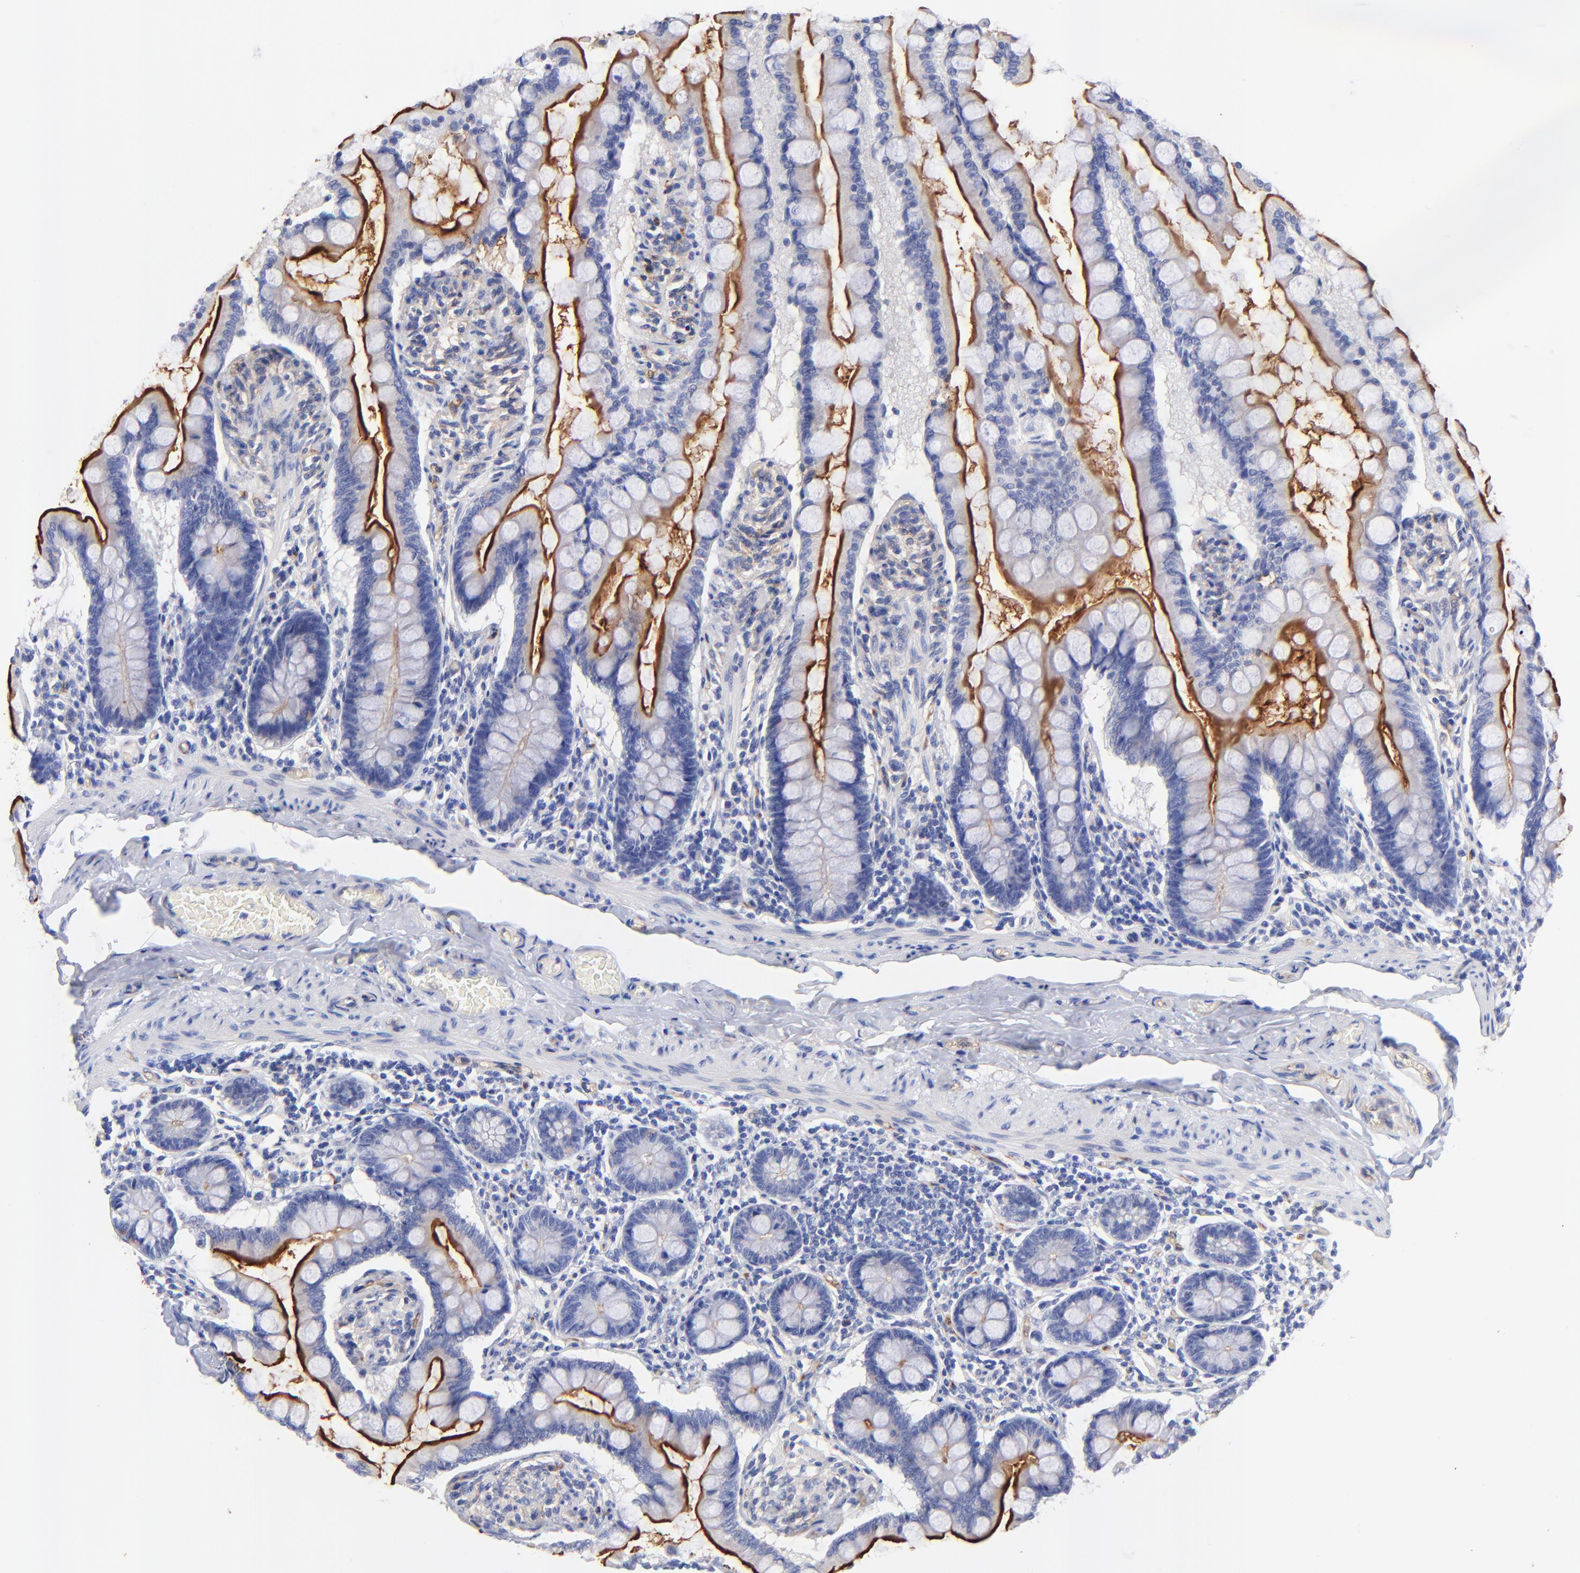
{"staining": {"intensity": "strong", "quantity": ">75%", "location": "cytoplasmic/membranous"}, "tissue": "small intestine", "cell_type": "Glandular cells", "image_type": "normal", "snomed": [{"axis": "morphology", "description": "Normal tissue, NOS"}, {"axis": "topography", "description": "Small intestine"}], "caption": "Protein analysis of benign small intestine displays strong cytoplasmic/membranous staining in approximately >75% of glandular cells.", "gene": "SLC44A2", "patient": {"sex": "male", "age": 41}}